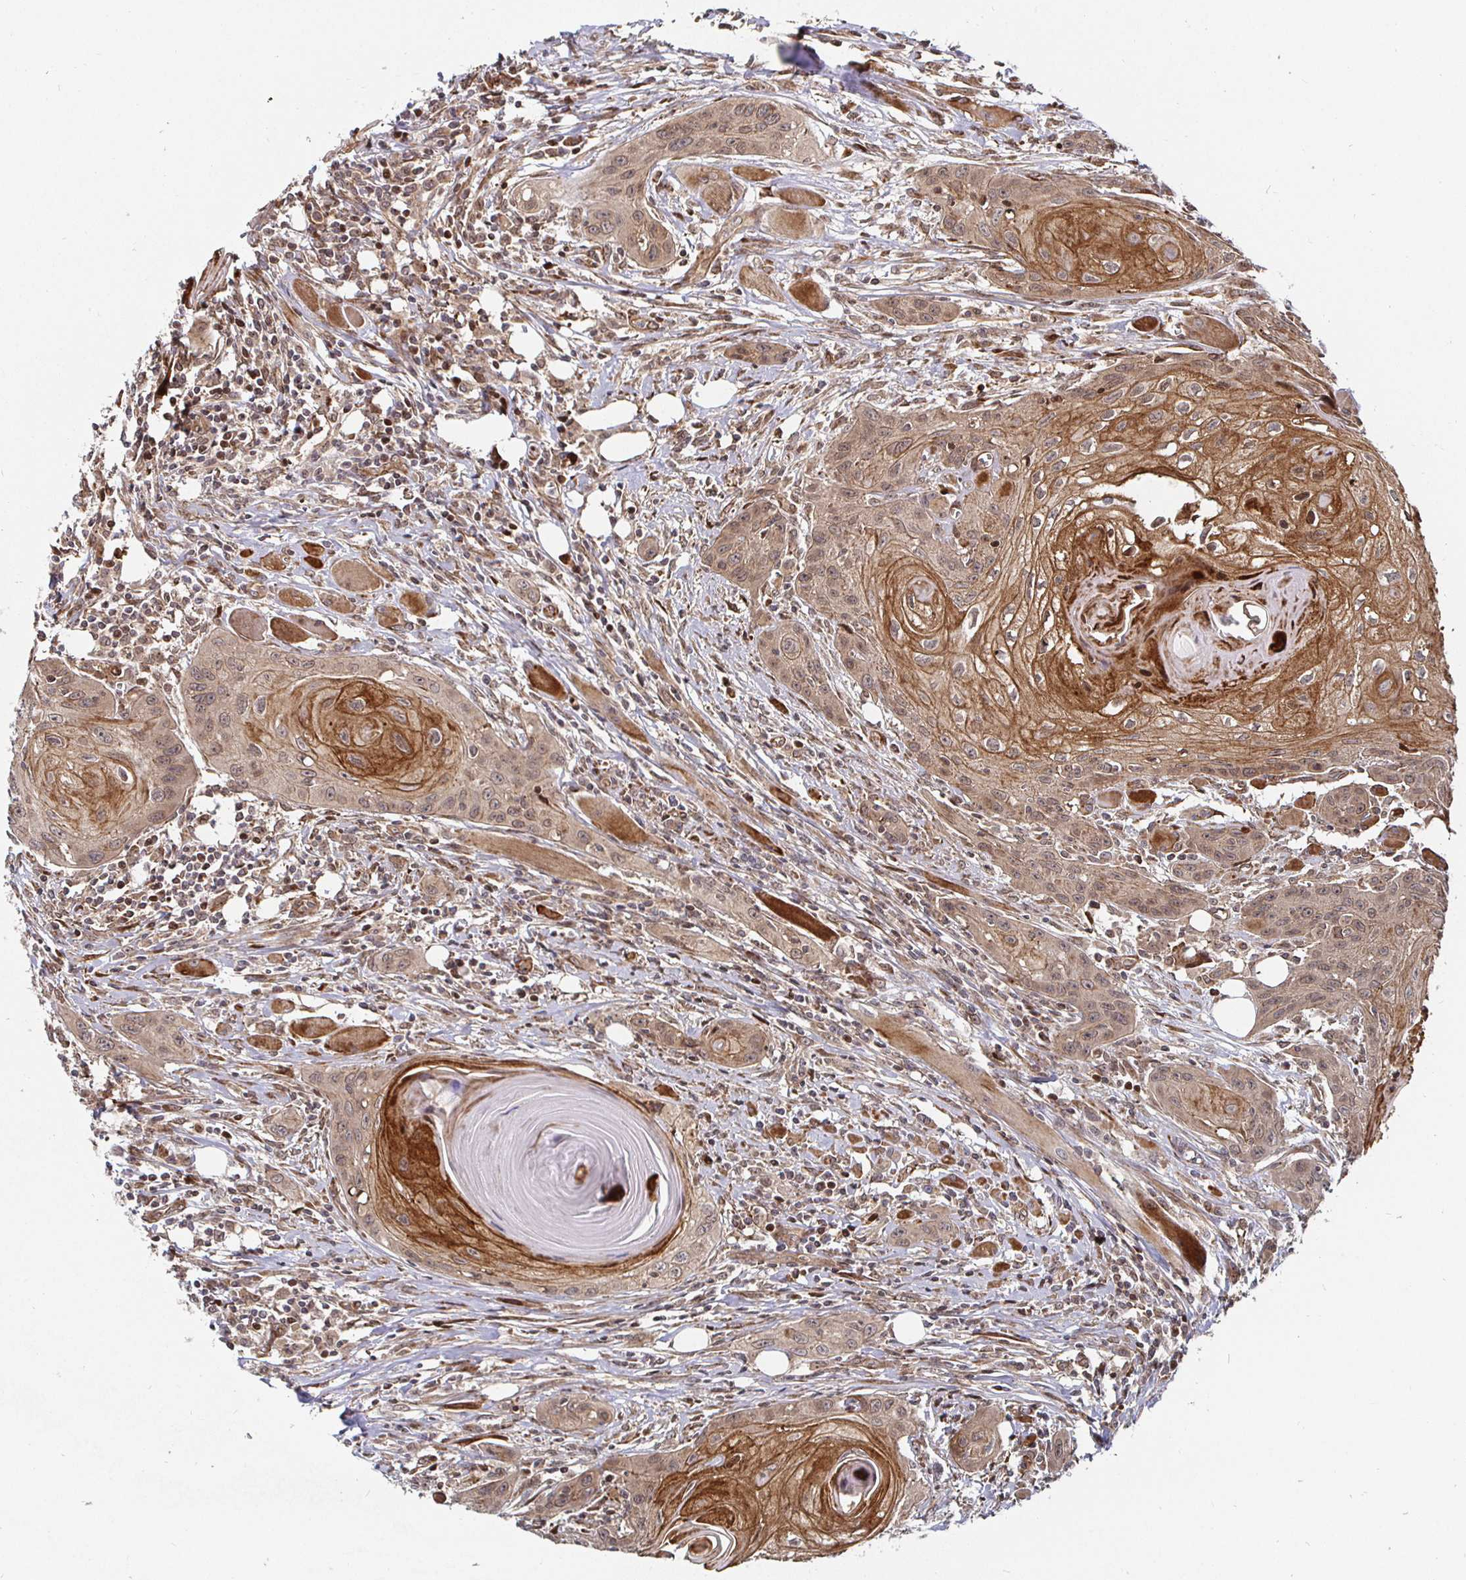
{"staining": {"intensity": "moderate", "quantity": "25%-75%", "location": "cytoplasmic/membranous,nuclear"}, "tissue": "head and neck cancer", "cell_type": "Tumor cells", "image_type": "cancer", "snomed": [{"axis": "morphology", "description": "Squamous cell carcinoma, NOS"}, {"axis": "topography", "description": "Oral tissue"}, {"axis": "topography", "description": "Head-Neck"}], "caption": "Head and neck cancer (squamous cell carcinoma) tissue exhibits moderate cytoplasmic/membranous and nuclear expression in approximately 25%-75% of tumor cells, visualized by immunohistochemistry.", "gene": "TBKBP1", "patient": {"sex": "male", "age": 58}}